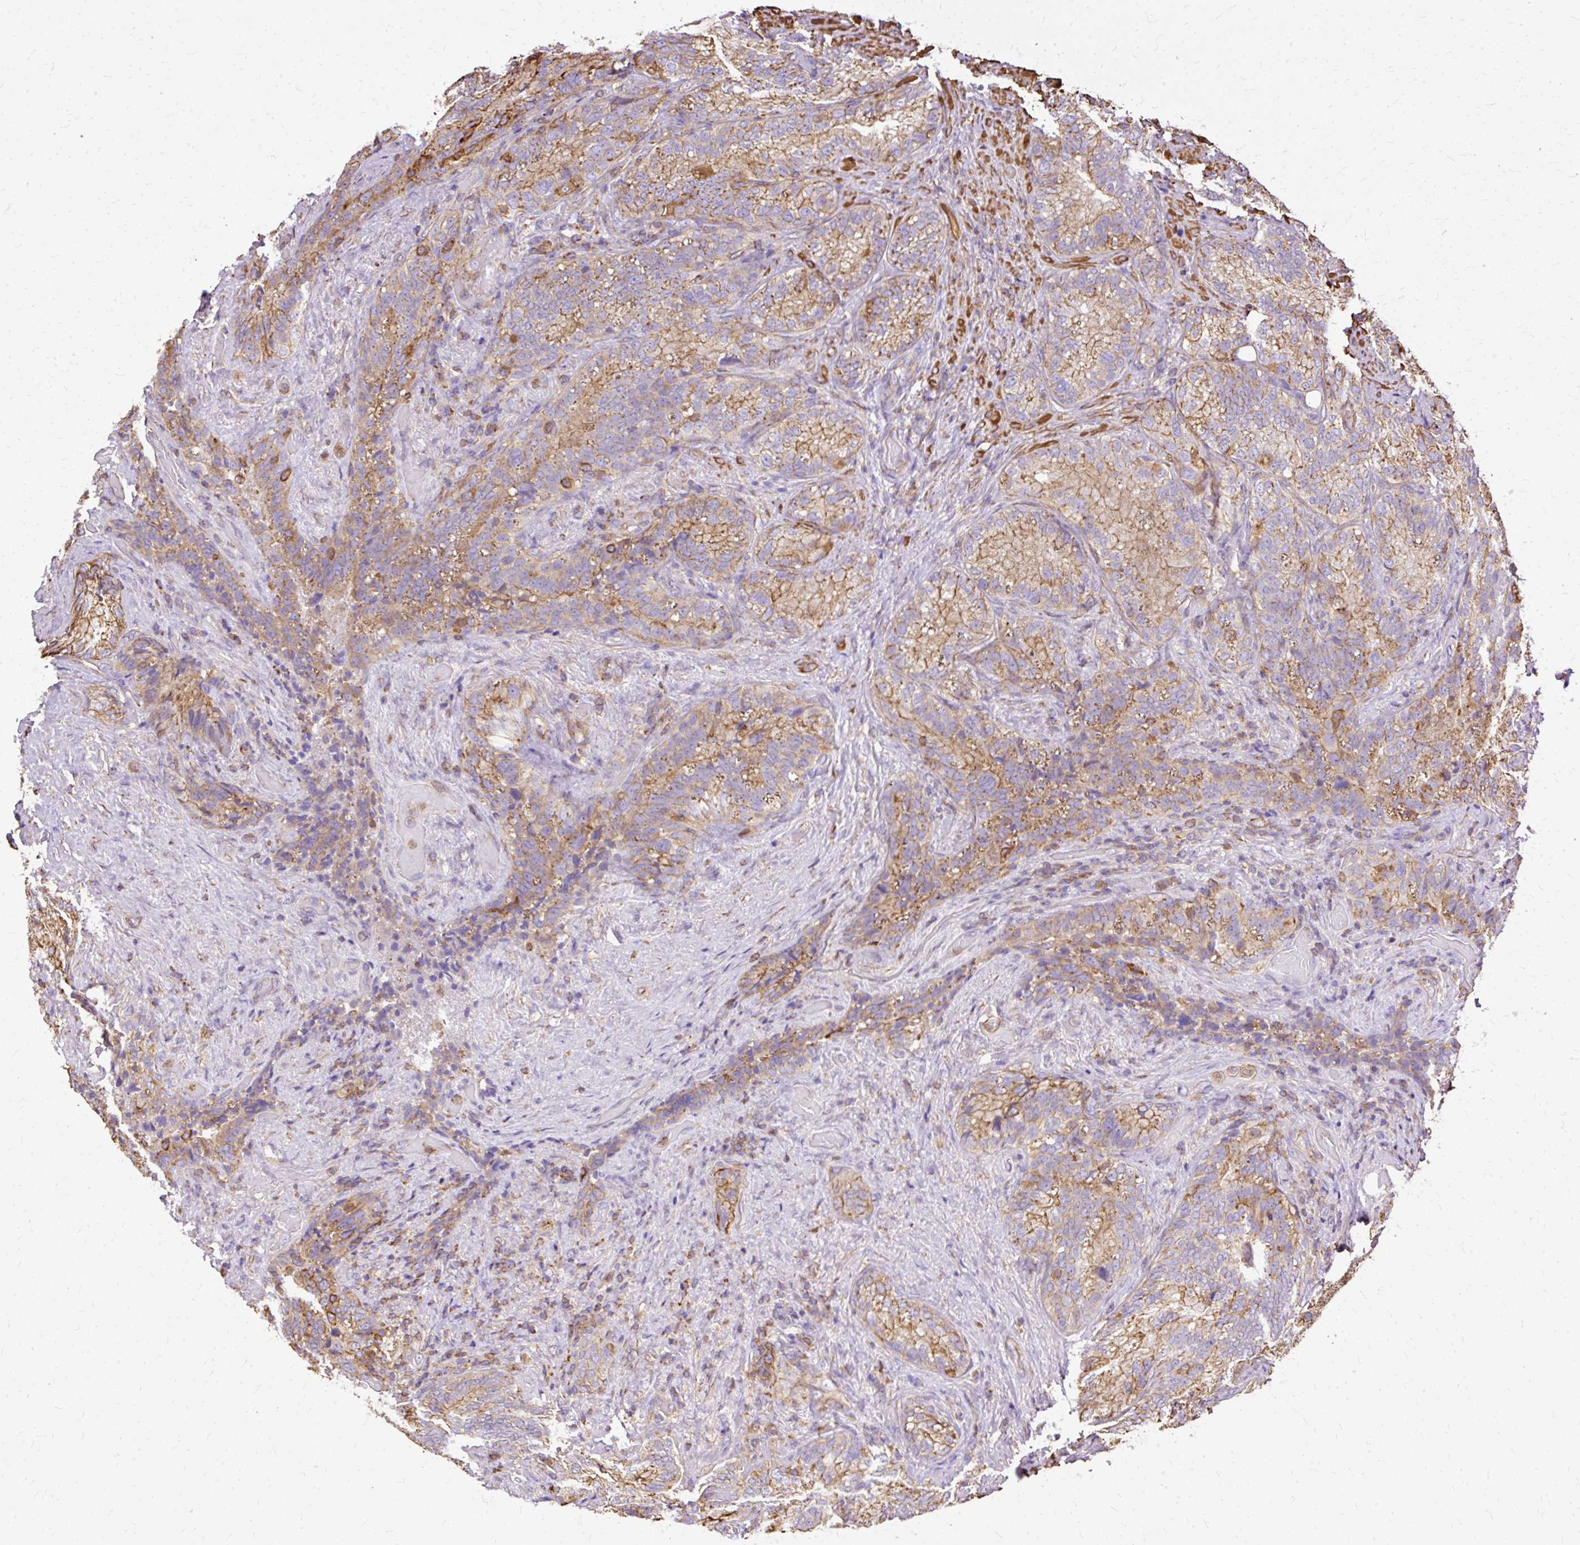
{"staining": {"intensity": "moderate", "quantity": "25%-75%", "location": "cytoplasmic/membranous"}, "tissue": "seminal vesicle", "cell_type": "Glandular cells", "image_type": "normal", "snomed": [{"axis": "morphology", "description": "Normal tissue, NOS"}, {"axis": "topography", "description": "Seminal veicle"}], "caption": "Brown immunohistochemical staining in unremarkable seminal vesicle exhibits moderate cytoplasmic/membranous staining in approximately 25%-75% of glandular cells.", "gene": "KLHL11", "patient": {"sex": "male", "age": 68}}